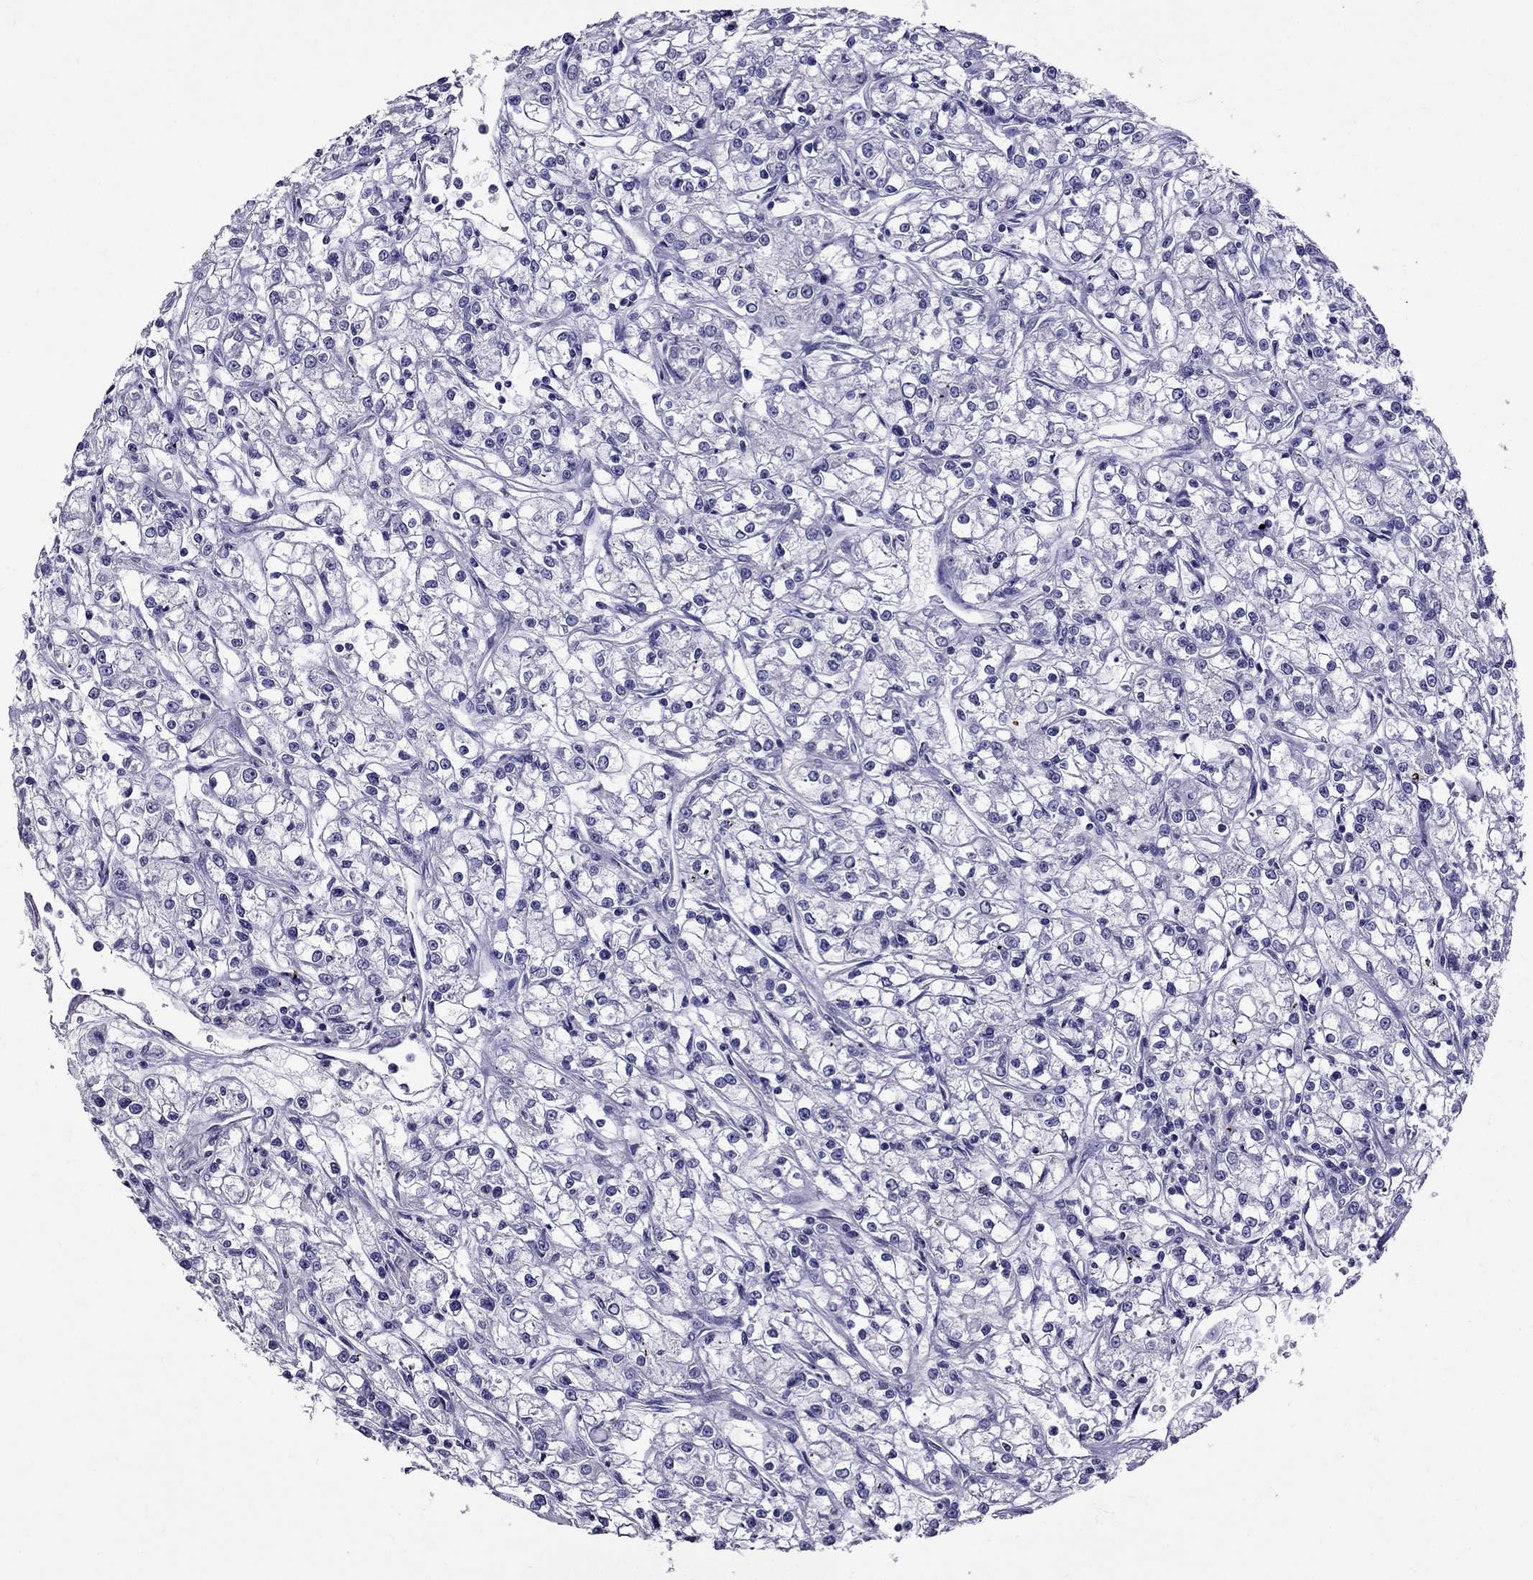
{"staining": {"intensity": "negative", "quantity": "none", "location": "none"}, "tissue": "renal cancer", "cell_type": "Tumor cells", "image_type": "cancer", "snomed": [{"axis": "morphology", "description": "Adenocarcinoma, NOS"}, {"axis": "topography", "description": "Kidney"}], "caption": "The micrograph exhibits no staining of tumor cells in renal cancer. (DAB IHC with hematoxylin counter stain).", "gene": "OXCT2", "patient": {"sex": "female", "age": 59}}